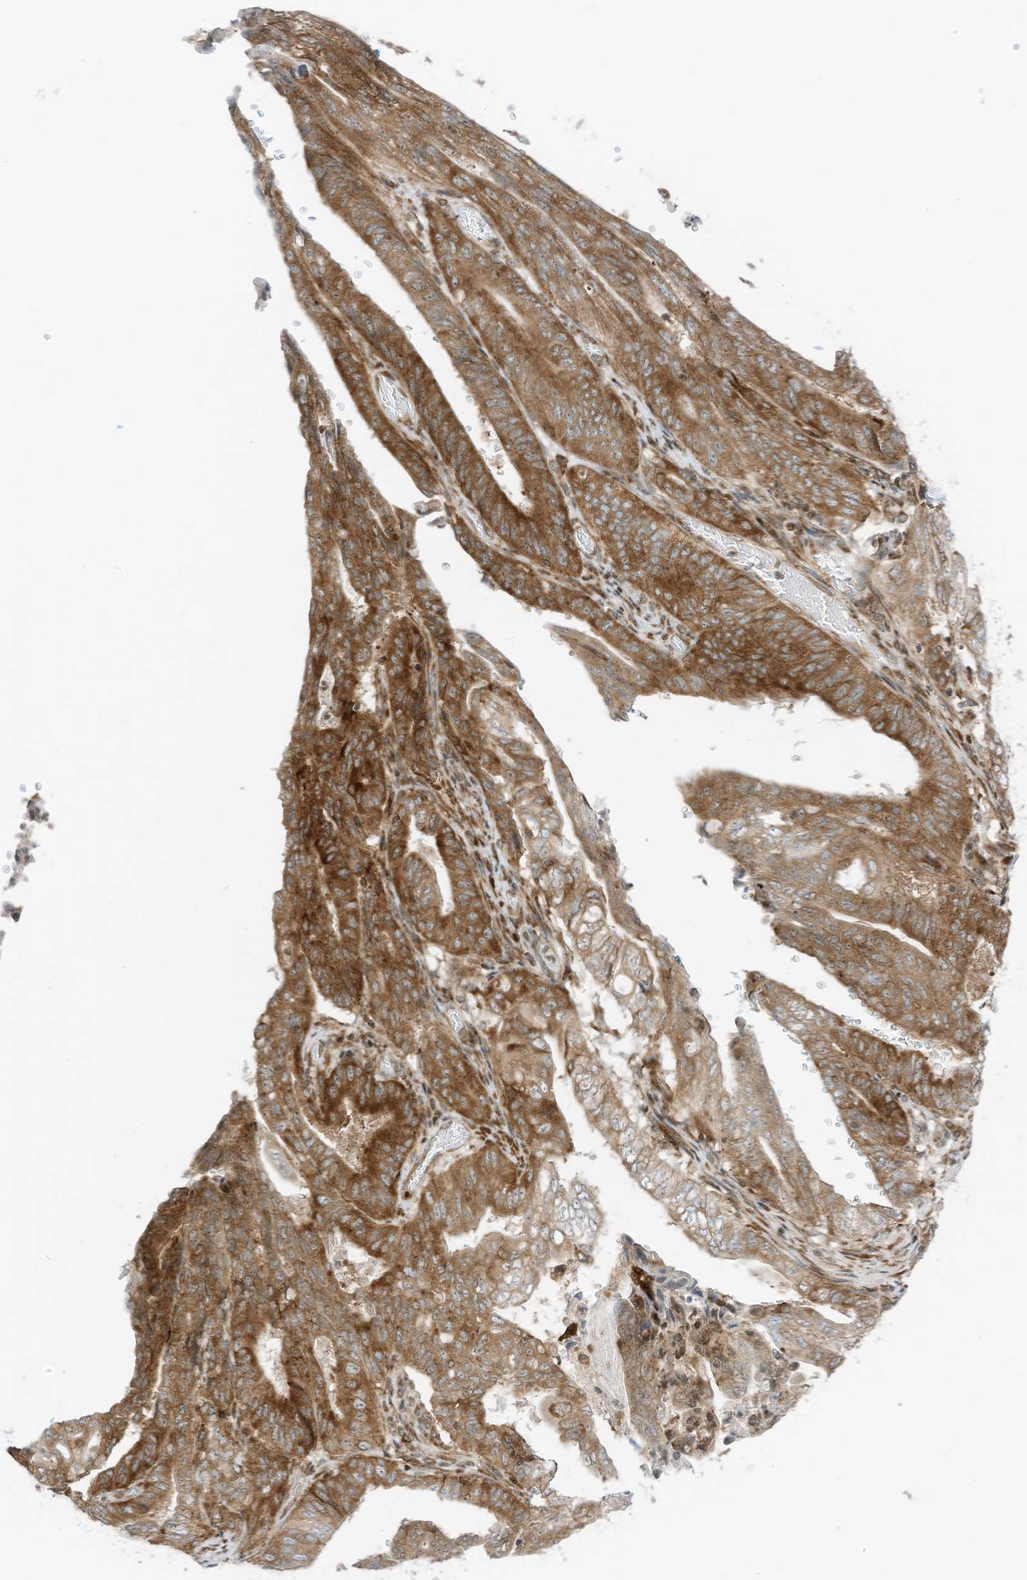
{"staining": {"intensity": "moderate", "quantity": ">75%", "location": "cytoplasmic/membranous"}, "tissue": "stomach cancer", "cell_type": "Tumor cells", "image_type": "cancer", "snomed": [{"axis": "morphology", "description": "Adenocarcinoma, NOS"}, {"axis": "topography", "description": "Stomach"}], "caption": "Immunohistochemistry (IHC) histopathology image of neoplastic tissue: stomach adenocarcinoma stained using immunohistochemistry (IHC) shows medium levels of moderate protein expression localized specifically in the cytoplasmic/membranous of tumor cells, appearing as a cytoplasmic/membranous brown color.", "gene": "EDF1", "patient": {"sex": "female", "age": 73}}